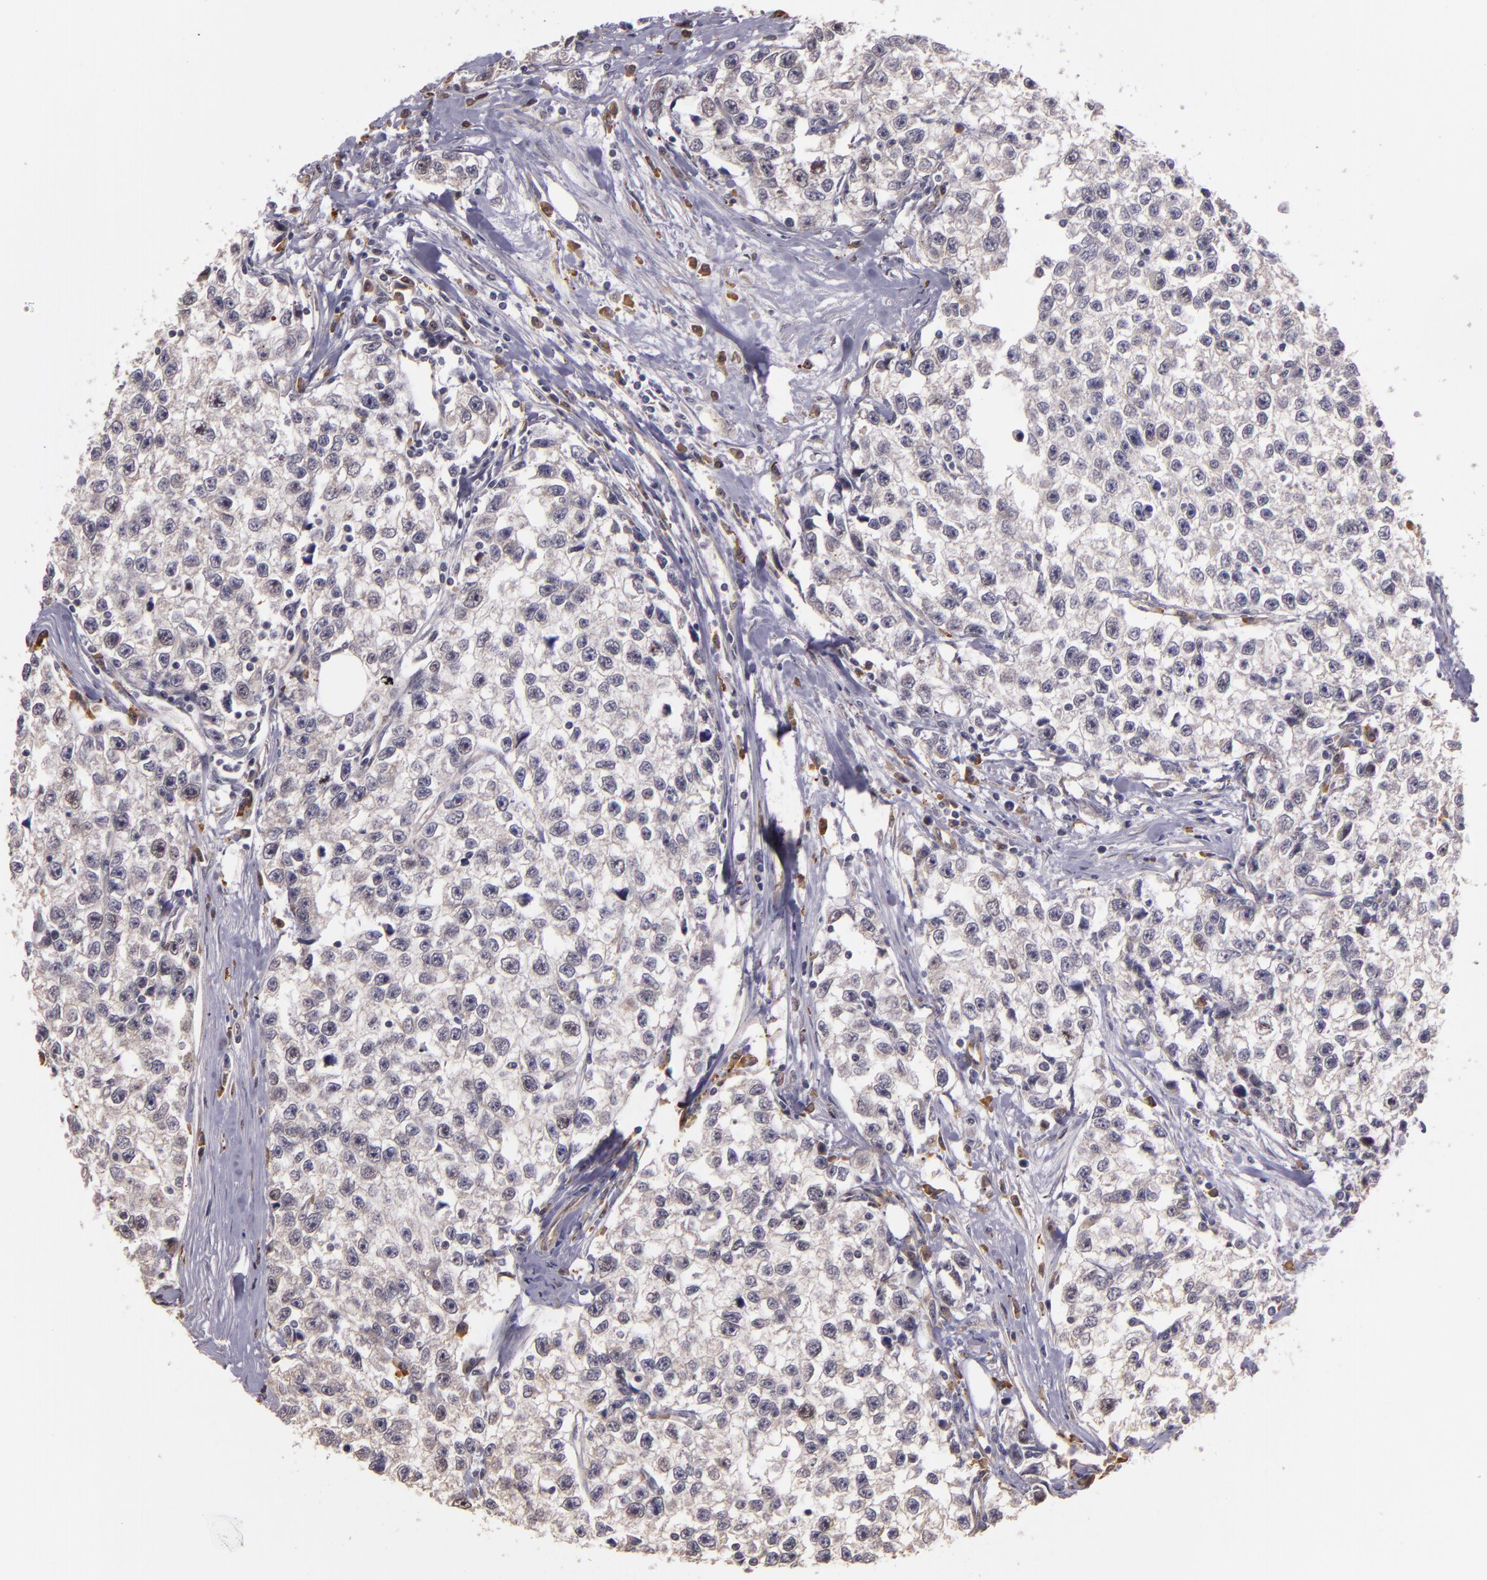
{"staining": {"intensity": "weak", "quantity": "<25%", "location": "cytoplasmic/membranous"}, "tissue": "testis cancer", "cell_type": "Tumor cells", "image_type": "cancer", "snomed": [{"axis": "morphology", "description": "Seminoma, NOS"}, {"axis": "morphology", "description": "Carcinoma, Embryonal, NOS"}, {"axis": "topography", "description": "Testis"}], "caption": "A photomicrograph of seminoma (testis) stained for a protein shows no brown staining in tumor cells. The staining was performed using DAB to visualize the protein expression in brown, while the nuclei were stained in blue with hematoxylin (Magnification: 20x).", "gene": "SYTL4", "patient": {"sex": "male", "age": 30}}